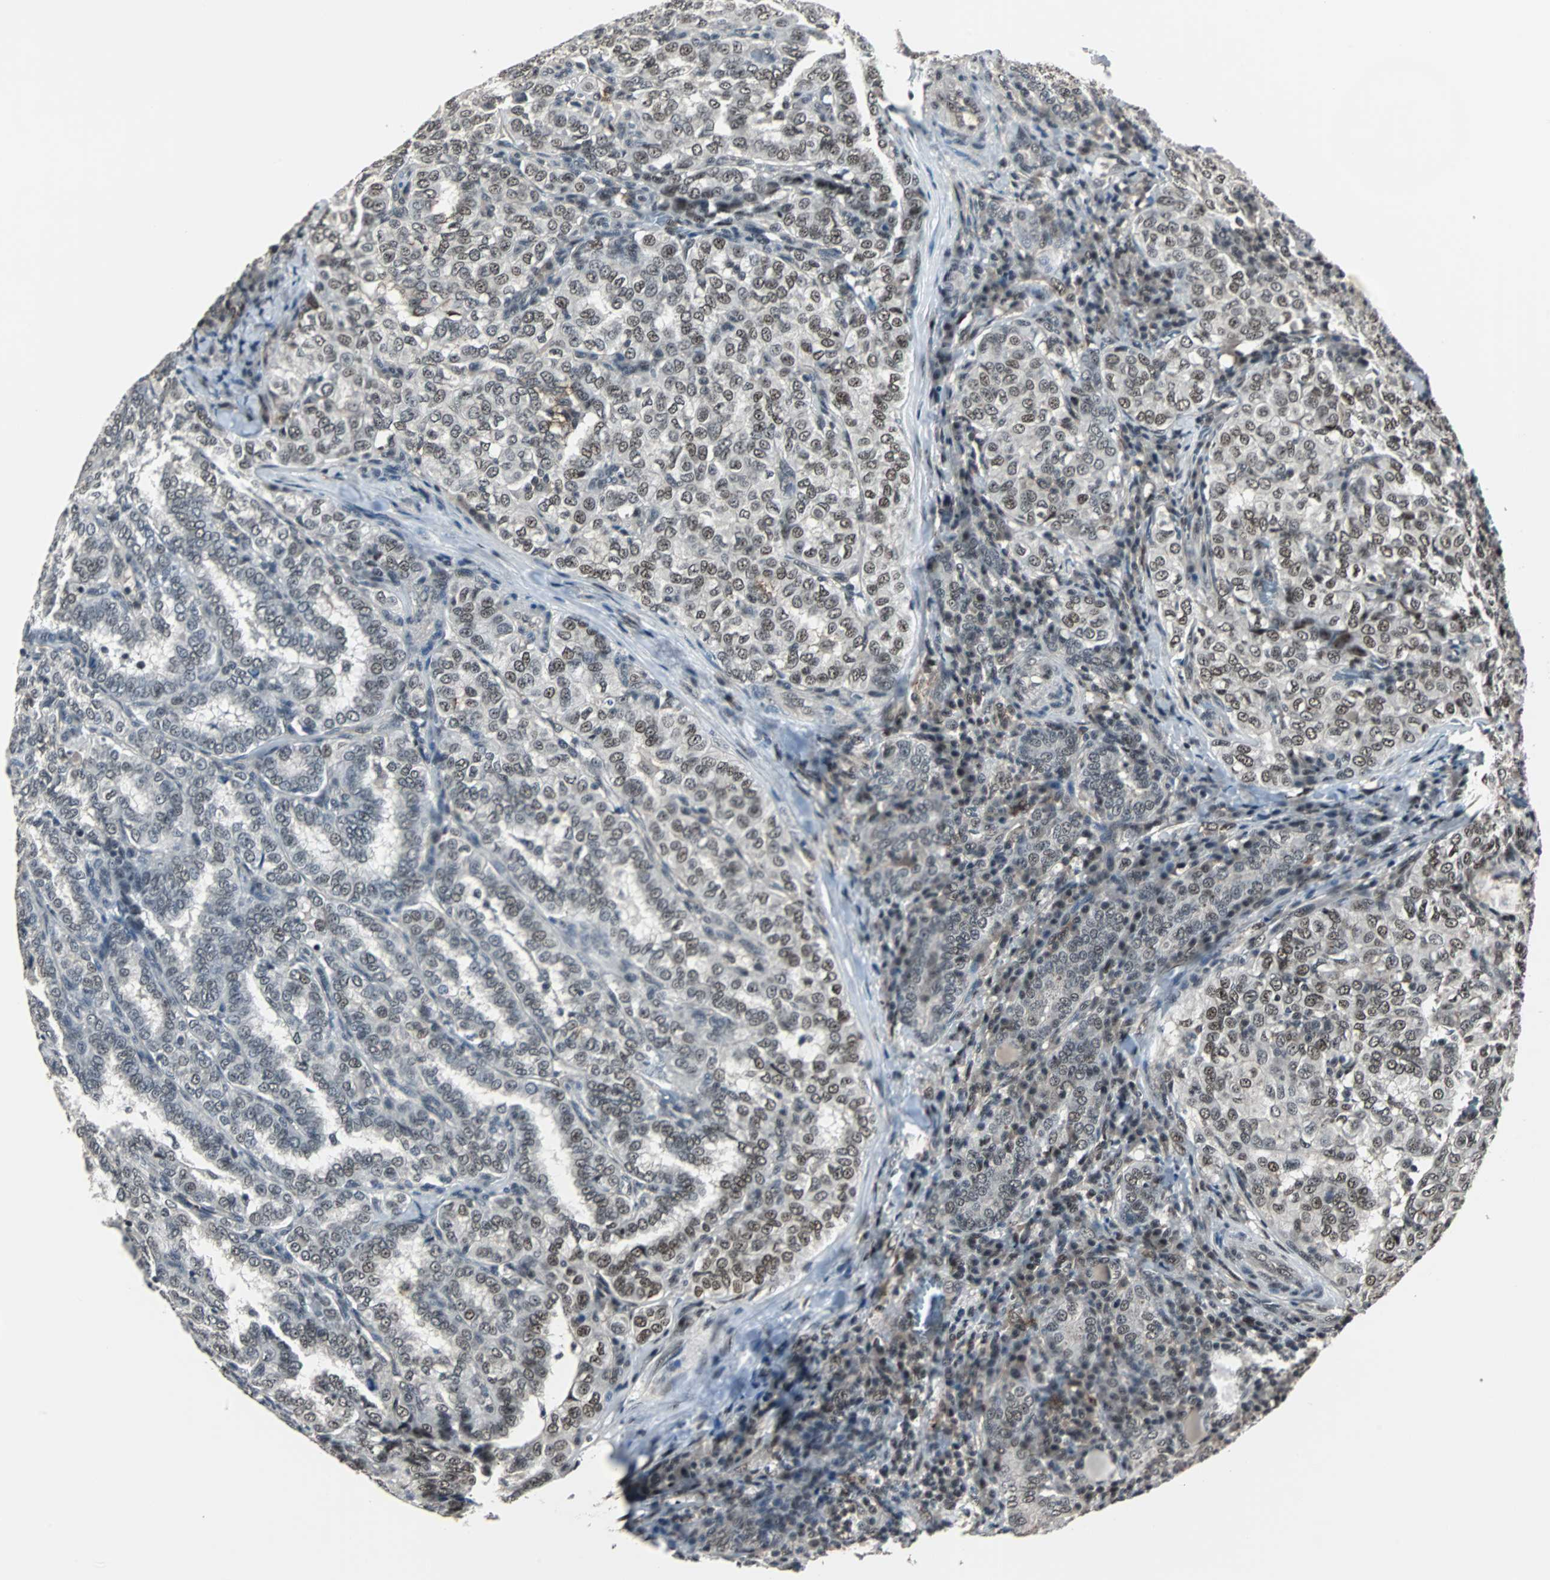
{"staining": {"intensity": "weak", "quantity": "25%-75%", "location": "nuclear"}, "tissue": "thyroid cancer", "cell_type": "Tumor cells", "image_type": "cancer", "snomed": [{"axis": "morphology", "description": "Papillary adenocarcinoma, NOS"}, {"axis": "topography", "description": "Thyroid gland"}], "caption": "An image of papillary adenocarcinoma (thyroid) stained for a protein displays weak nuclear brown staining in tumor cells. The protein of interest is shown in brown color, while the nuclei are stained blue.", "gene": "MKX", "patient": {"sex": "female", "age": 30}}